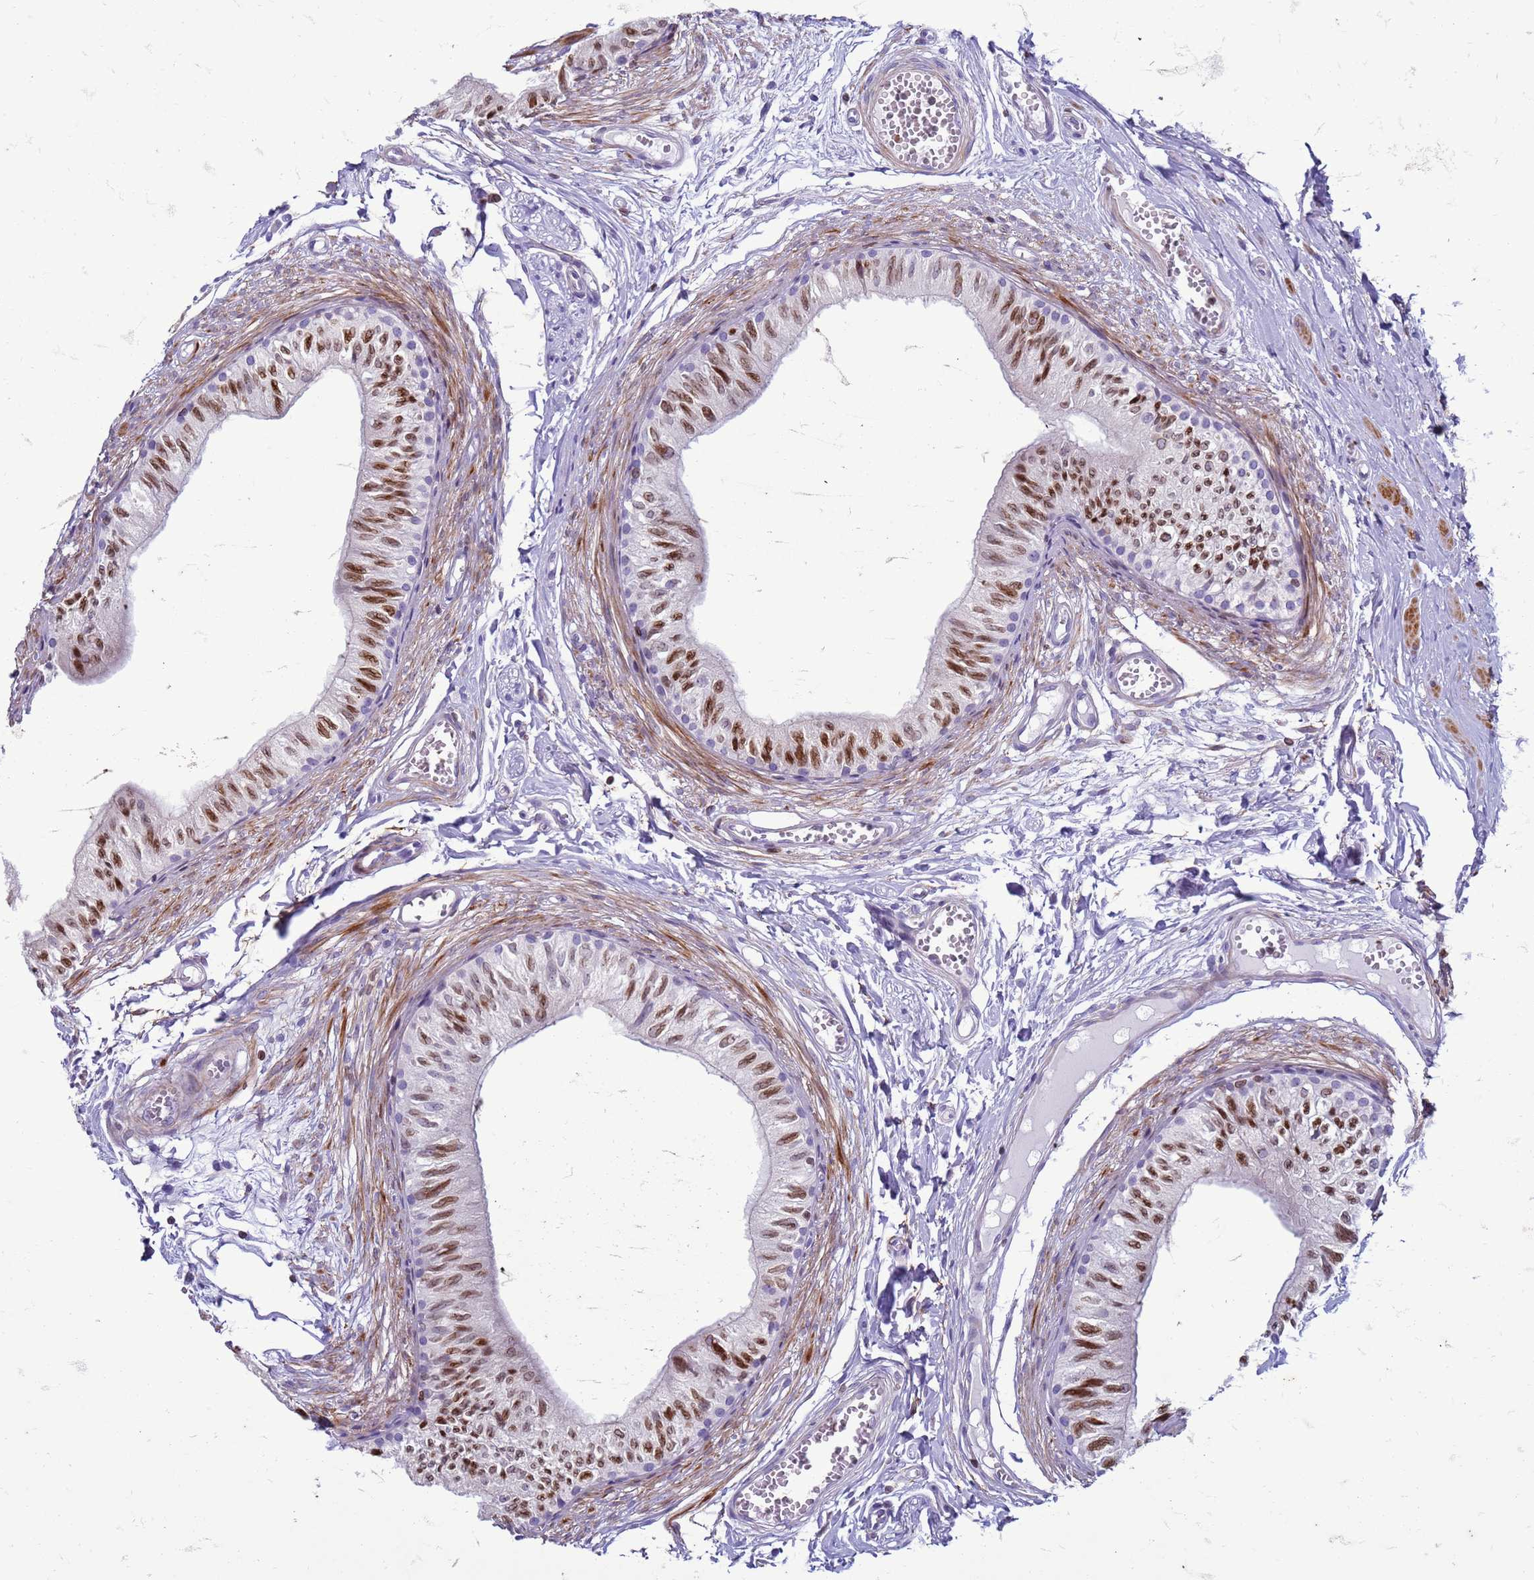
{"staining": {"intensity": "moderate", "quantity": ">75%", "location": "nuclear"}, "tissue": "epididymis", "cell_type": "Glandular cells", "image_type": "normal", "snomed": [{"axis": "morphology", "description": "Normal tissue, NOS"}, {"axis": "topography", "description": "Epididymis"}], "caption": "Epididymis stained with DAB immunohistochemistry (IHC) demonstrates medium levels of moderate nuclear expression in about >75% of glandular cells.", "gene": "METTL25B", "patient": {"sex": "male", "age": 37}}